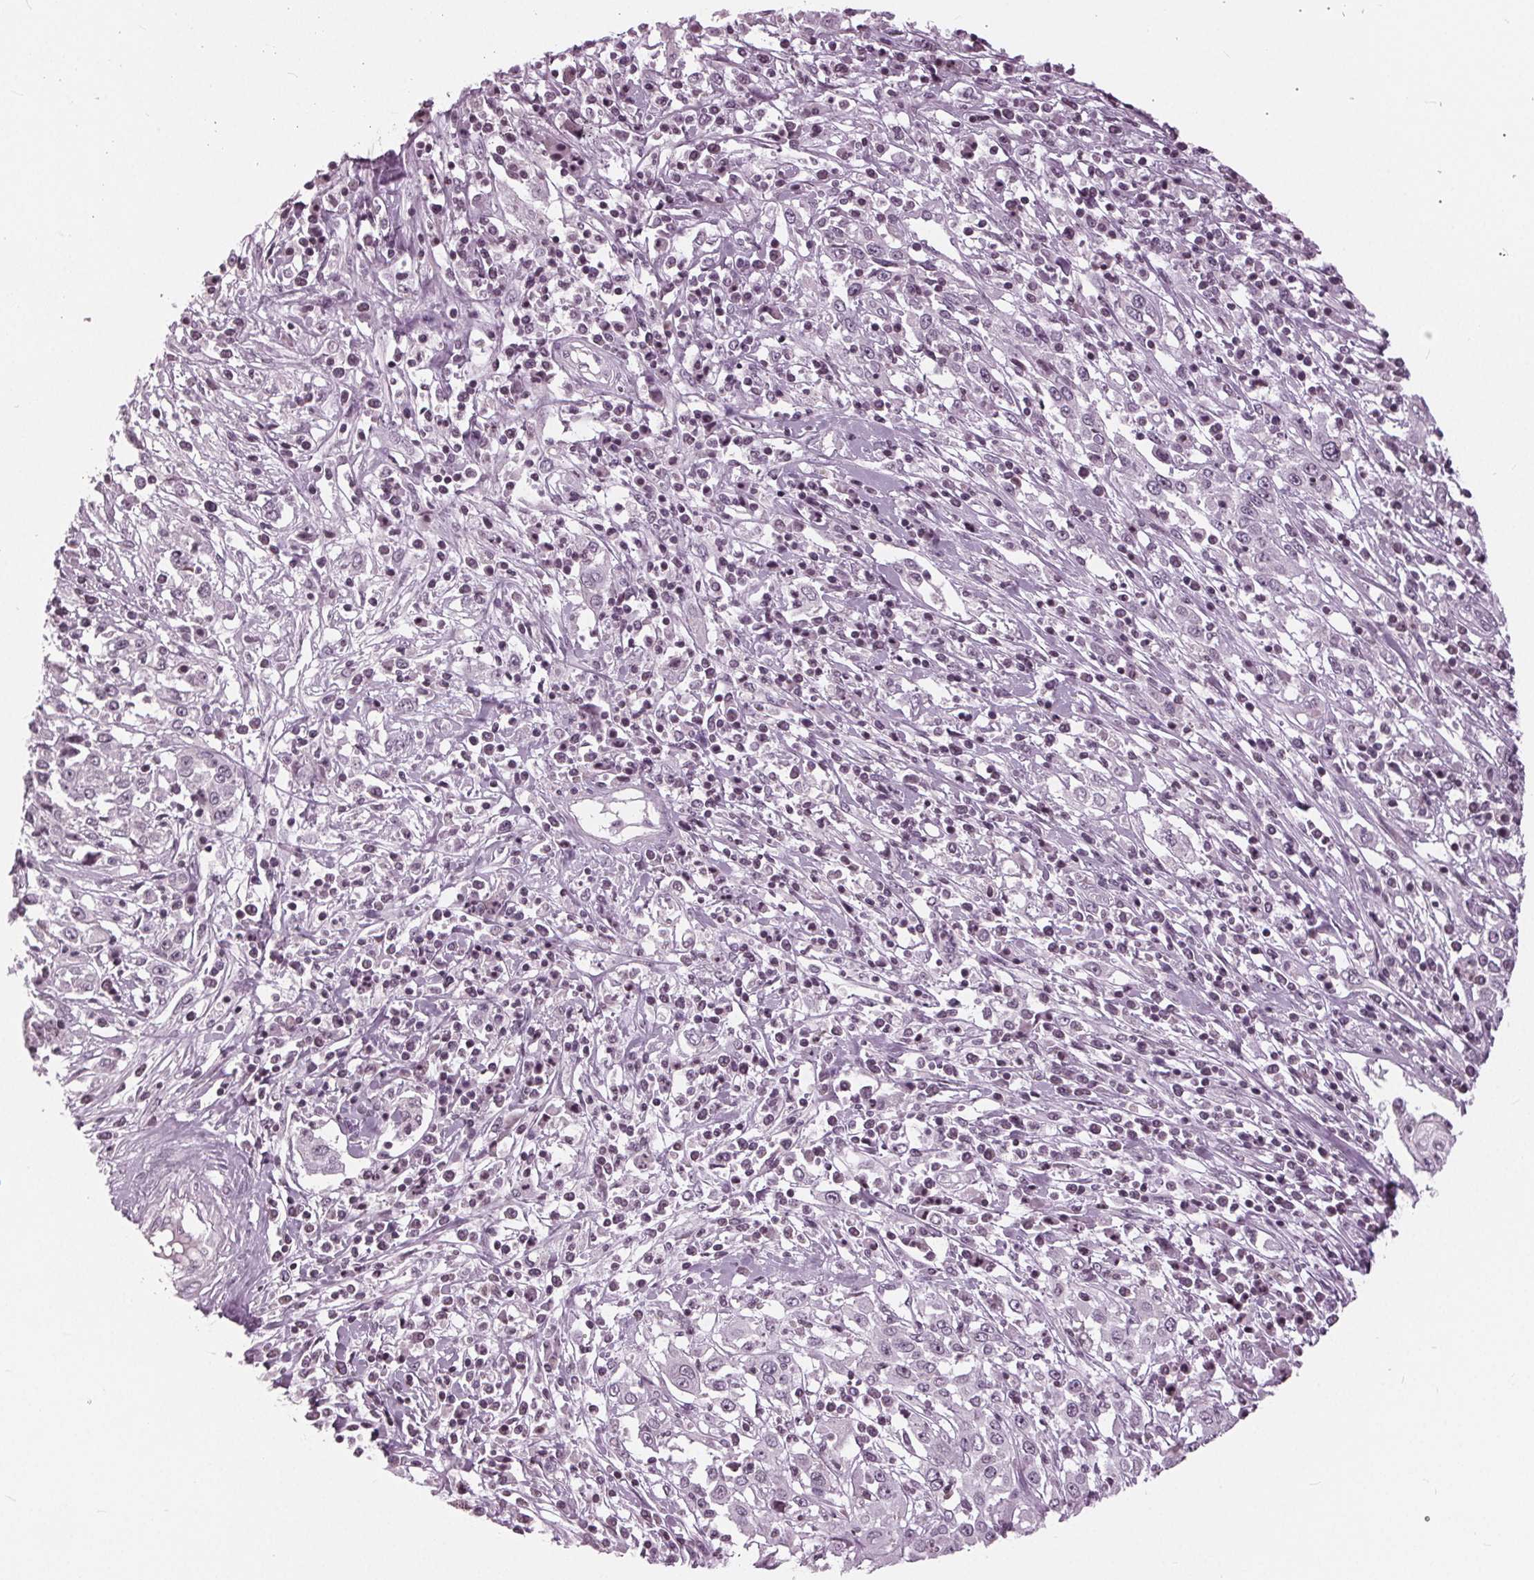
{"staining": {"intensity": "negative", "quantity": "none", "location": "none"}, "tissue": "cervical cancer", "cell_type": "Tumor cells", "image_type": "cancer", "snomed": [{"axis": "morphology", "description": "Adenocarcinoma, NOS"}, {"axis": "topography", "description": "Cervix"}], "caption": "This micrograph is of cervical cancer stained with IHC to label a protein in brown with the nuclei are counter-stained blue. There is no expression in tumor cells.", "gene": "SLC9A4", "patient": {"sex": "female", "age": 40}}